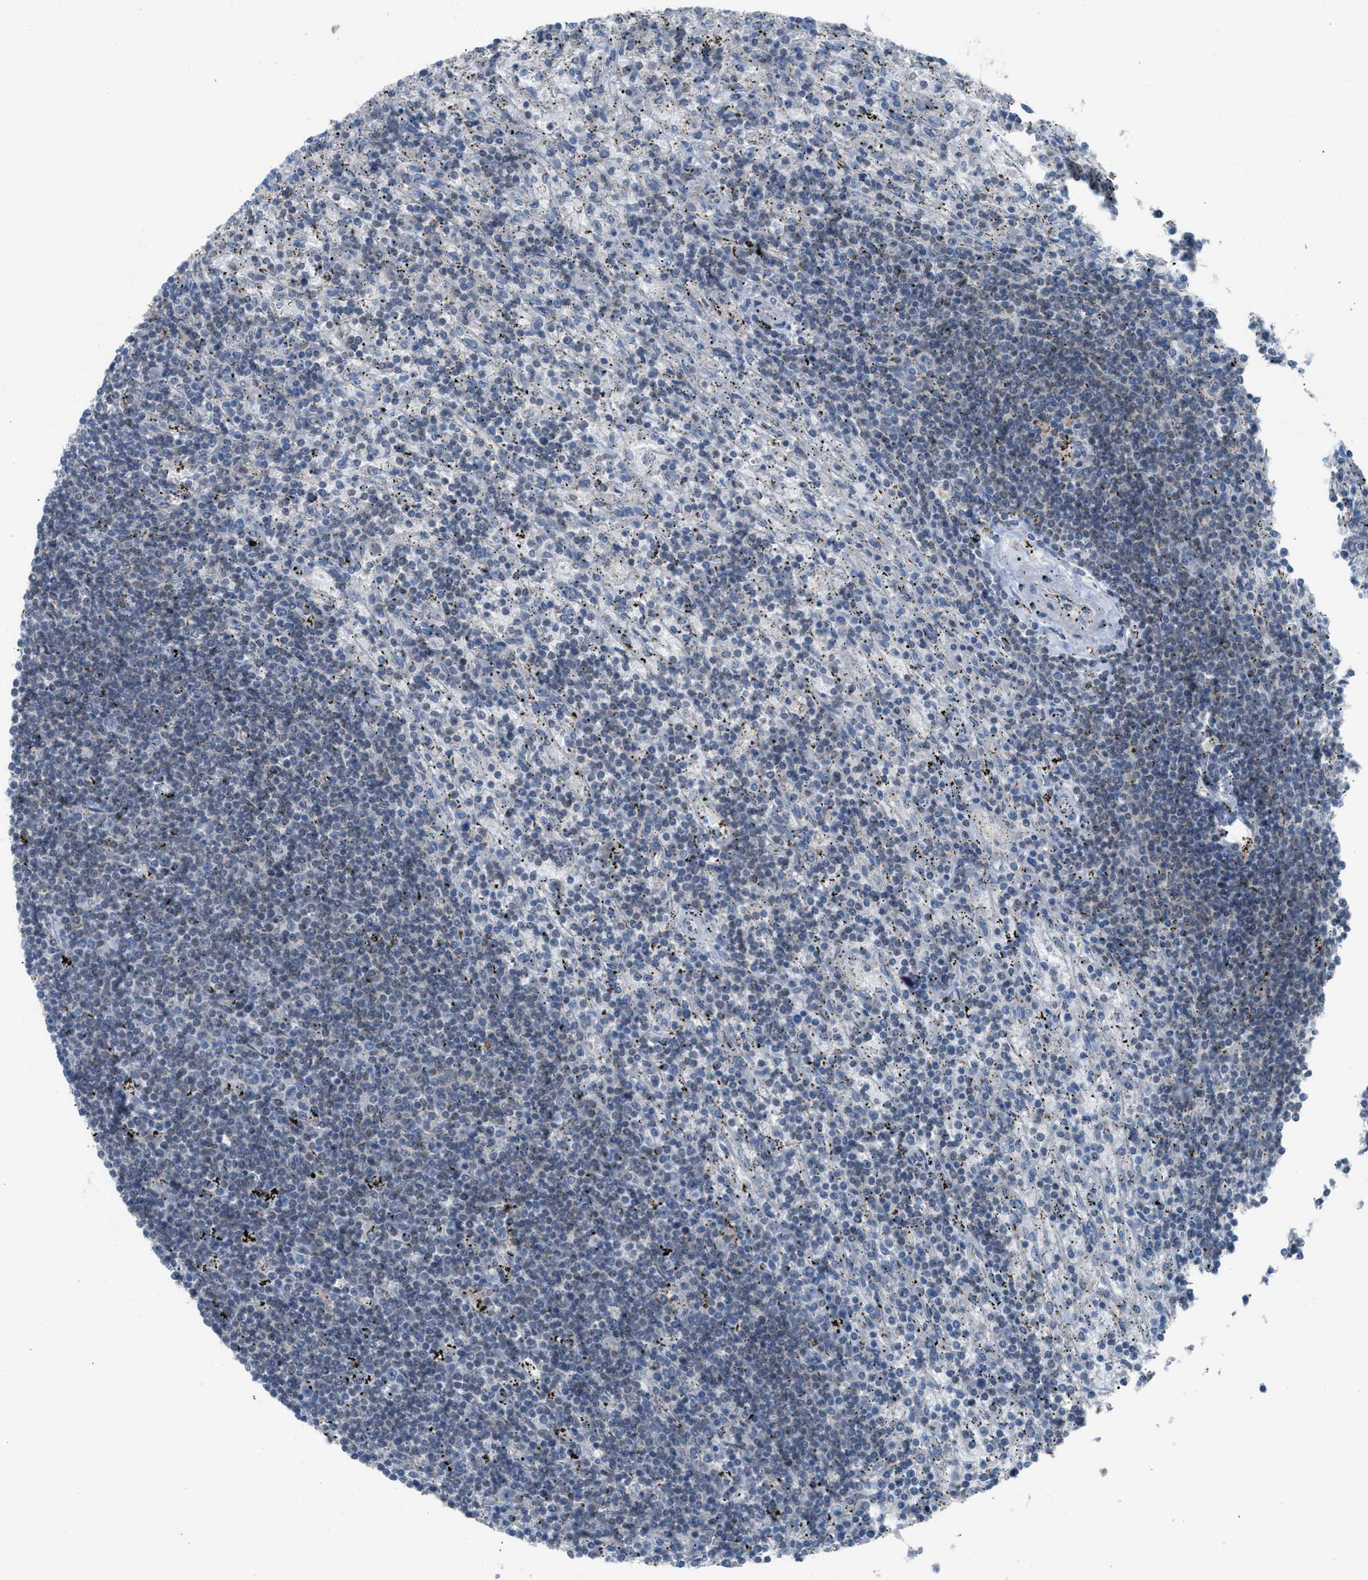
{"staining": {"intensity": "negative", "quantity": "none", "location": "none"}, "tissue": "lymphoma", "cell_type": "Tumor cells", "image_type": "cancer", "snomed": [{"axis": "morphology", "description": "Malignant lymphoma, non-Hodgkin's type, Low grade"}, {"axis": "topography", "description": "Spleen"}], "caption": "Protein analysis of malignant lymphoma, non-Hodgkin's type (low-grade) displays no significant positivity in tumor cells.", "gene": "CRTC1", "patient": {"sex": "male", "age": 76}}